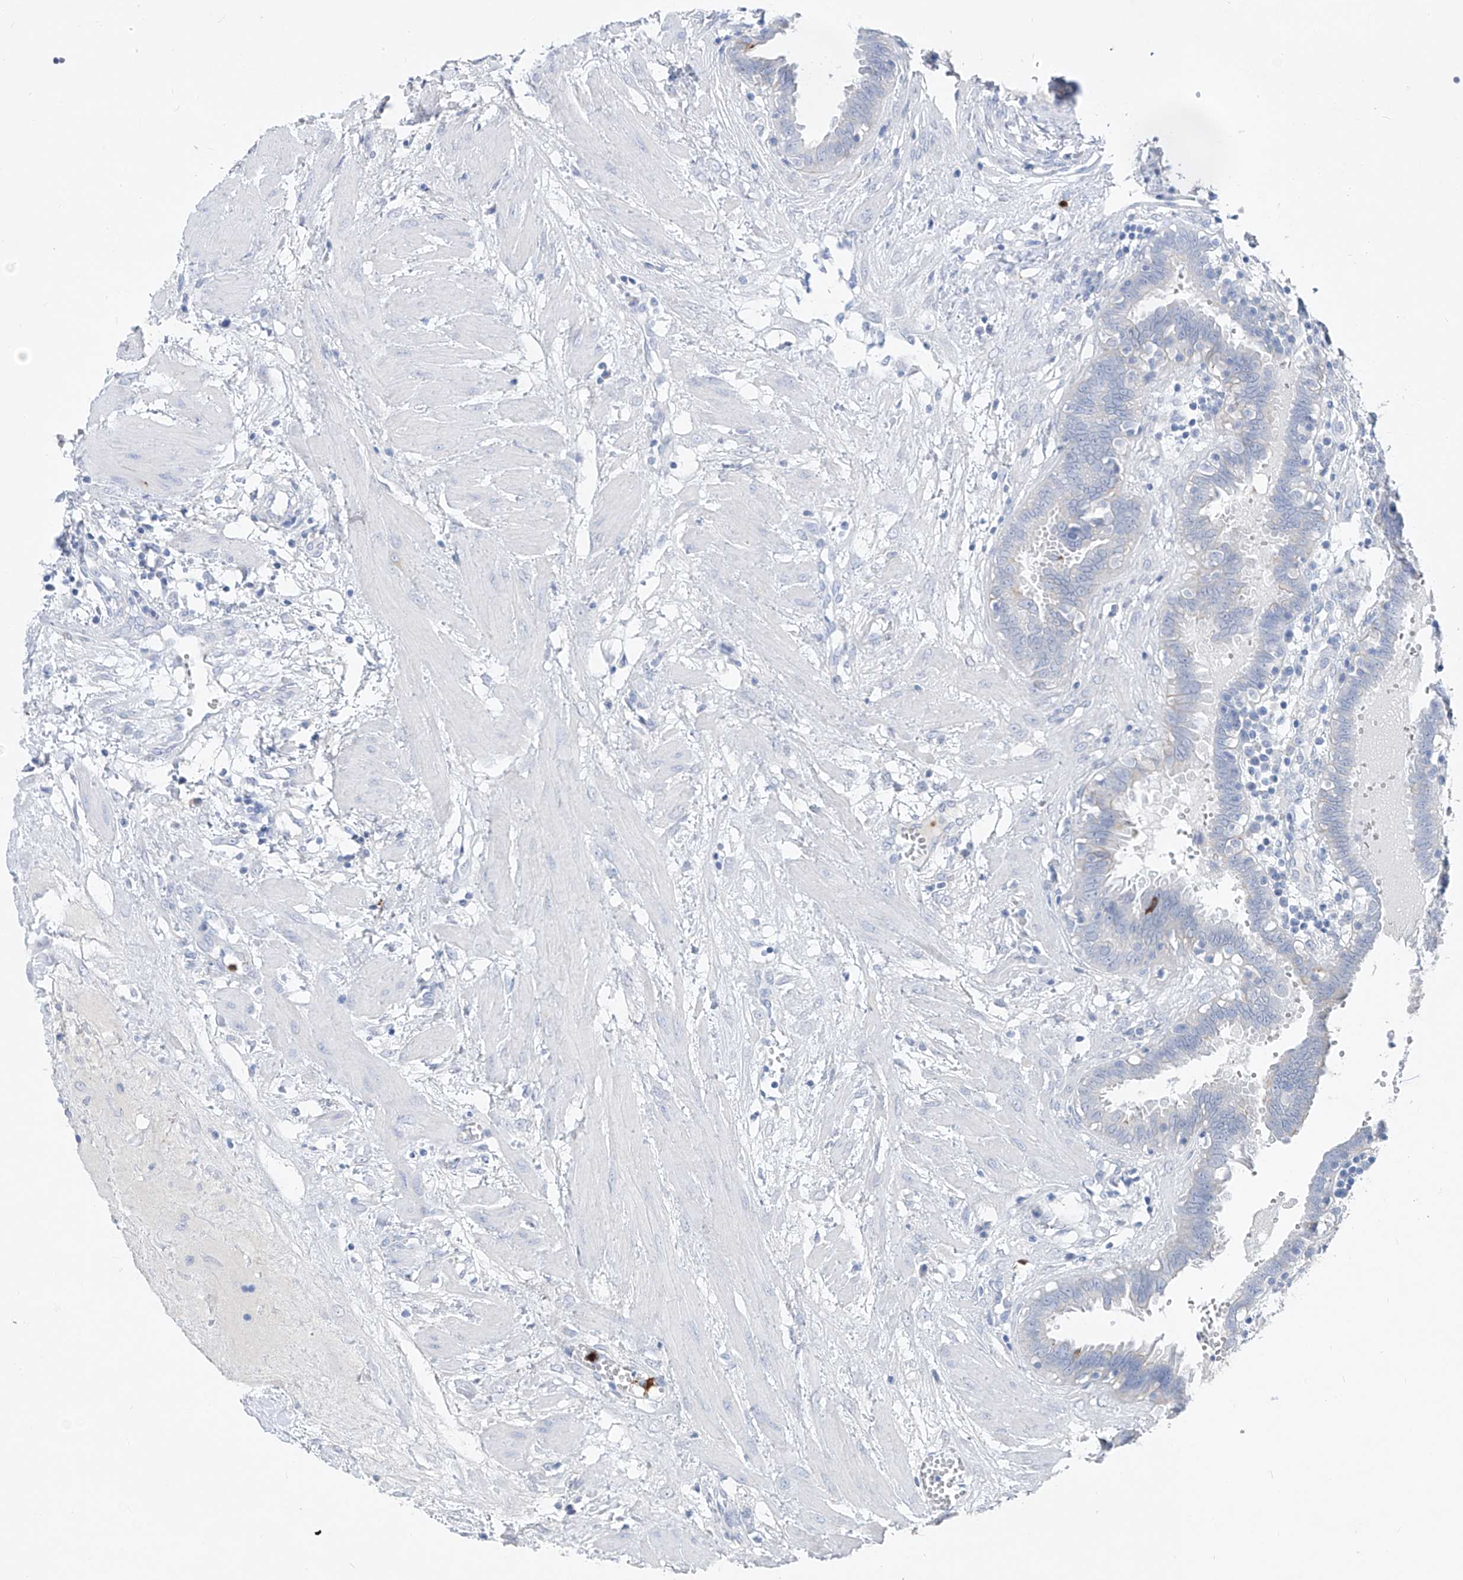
{"staining": {"intensity": "weak", "quantity": "<25%", "location": "cytoplasmic/membranous"}, "tissue": "fallopian tube", "cell_type": "Glandular cells", "image_type": "normal", "snomed": [{"axis": "morphology", "description": "Normal tissue, NOS"}, {"axis": "topography", "description": "Fallopian tube"}, {"axis": "topography", "description": "Placenta"}], "caption": "Image shows no protein expression in glandular cells of normal fallopian tube. (DAB immunohistochemistry (IHC) with hematoxylin counter stain).", "gene": "FRS3", "patient": {"sex": "female", "age": 32}}